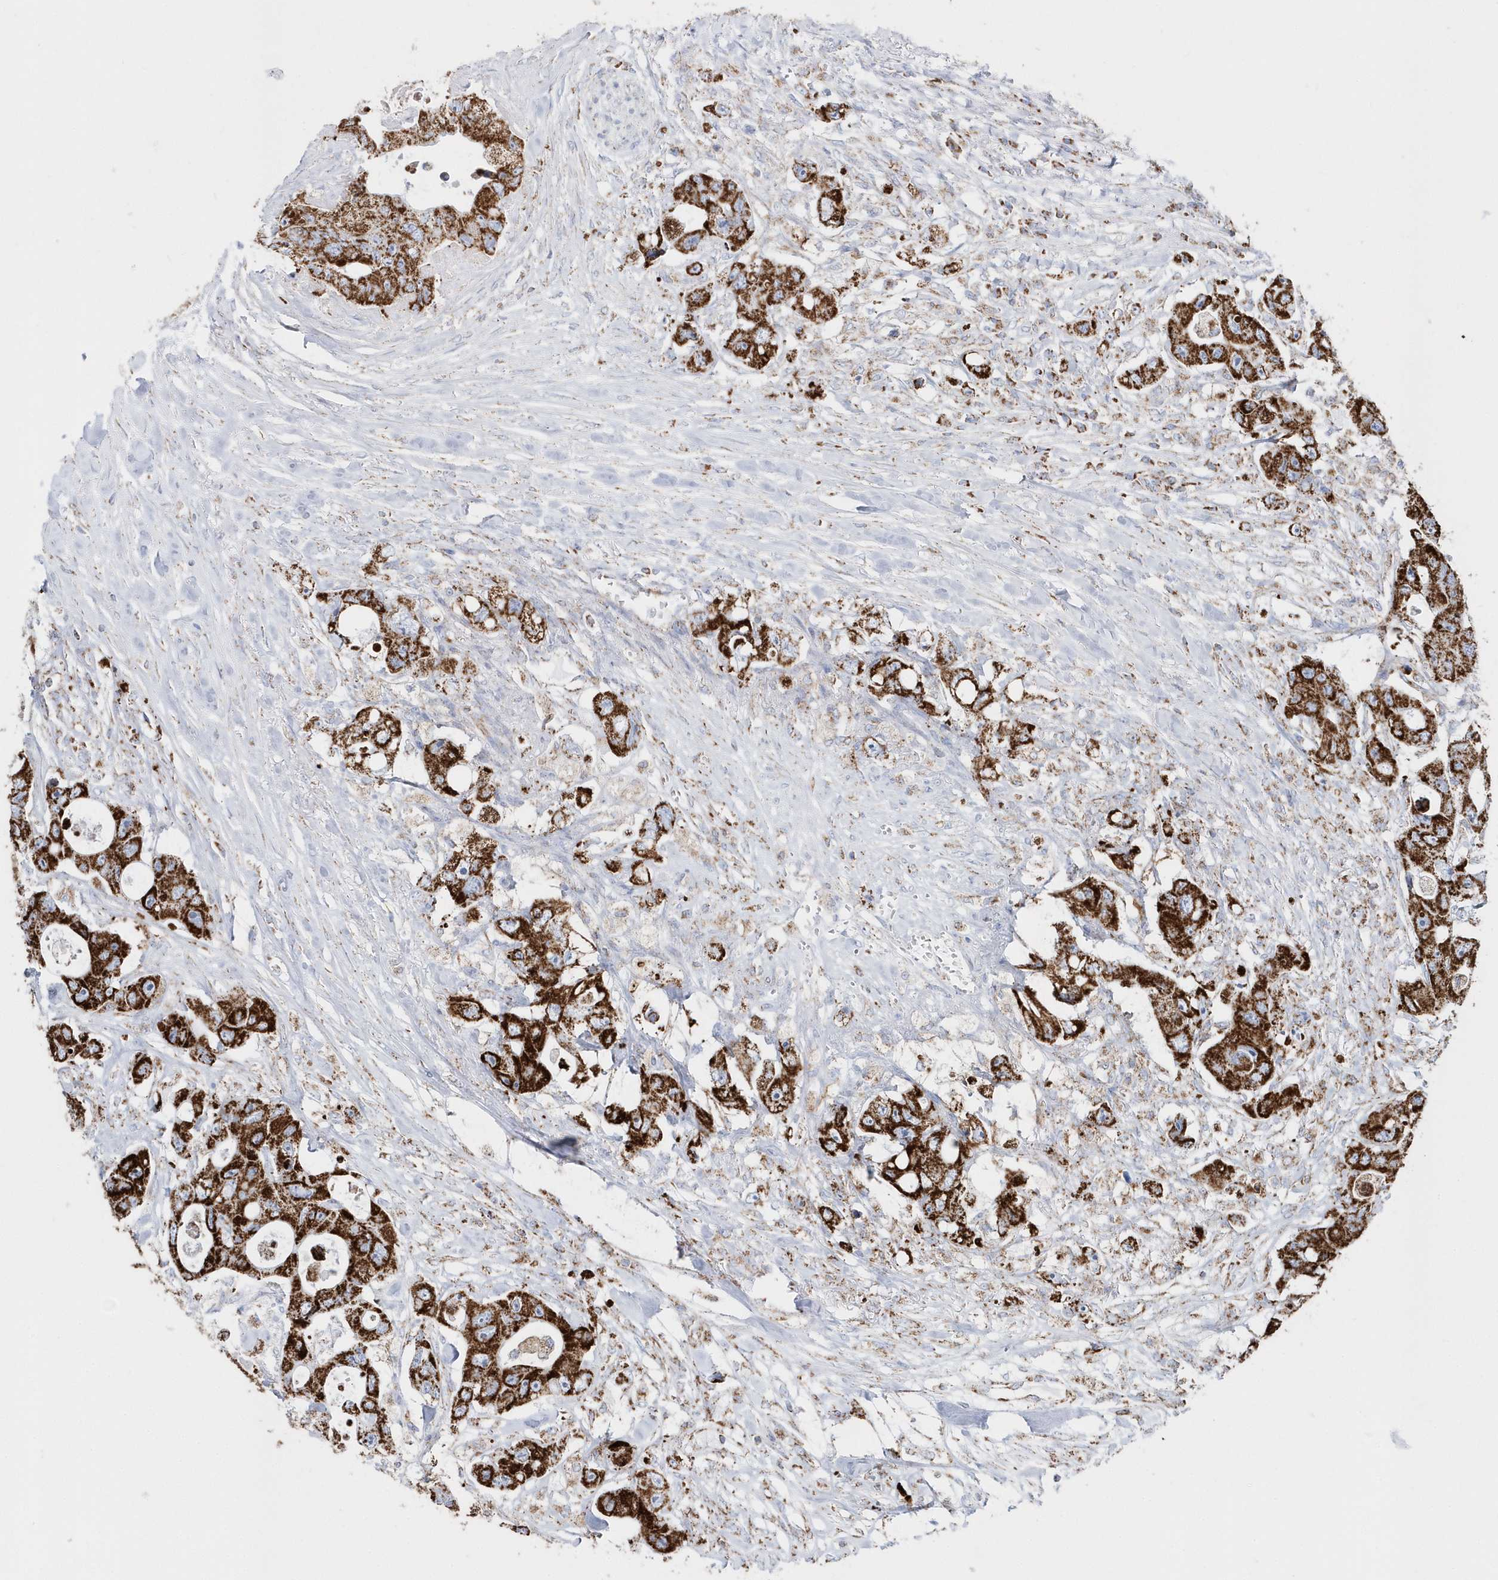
{"staining": {"intensity": "strong", "quantity": ">75%", "location": "cytoplasmic/membranous"}, "tissue": "colorectal cancer", "cell_type": "Tumor cells", "image_type": "cancer", "snomed": [{"axis": "morphology", "description": "Adenocarcinoma, NOS"}, {"axis": "topography", "description": "Colon"}], "caption": "Immunohistochemistry photomicrograph of neoplastic tissue: human colorectal cancer stained using IHC displays high levels of strong protein expression localized specifically in the cytoplasmic/membranous of tumor cells, appearing as a cytoplasmic/membranous brown color.", "gene": "TMCO6", "patient": {"sex": "female", "age": 46}}